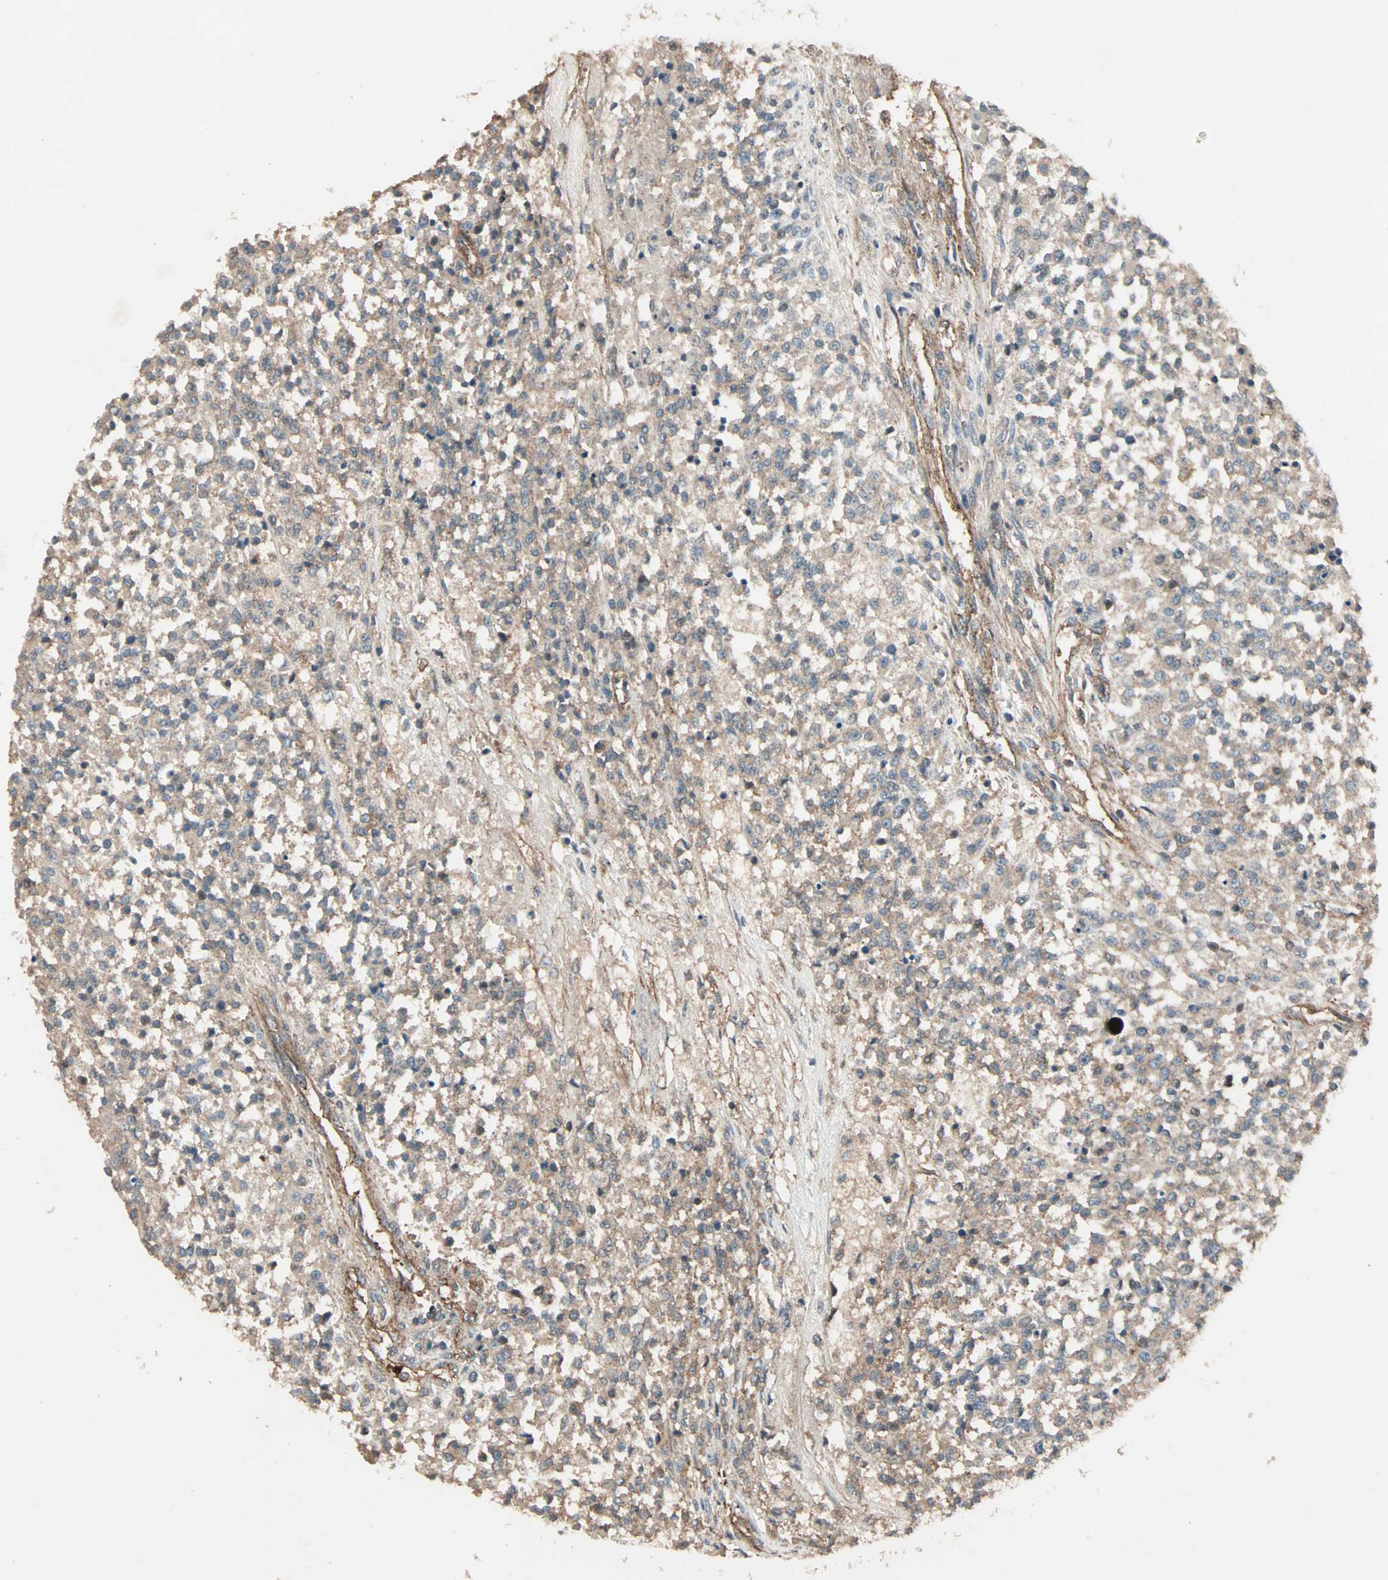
{"staining": {"intensity": "weak", "quantity": ">75%", "location": "cytoplasmic/membranous"}, "tissue": "testis cancer", "cell_type": "Tumor cells", "image_type": "cancer", "snomed": [{"axis": "morphology", "description": "Seminoma, NOS"}, {"axis": "topography", "description": "Testis"}], "caption": "IHC of human testis cancer (seminoma) demonstrates low levels of weak cytoplasmic/membranous staining in about >75% of tumor cells. (brown staining indicates protein expression, while blue staining denotes nuclei).", "gene": "GCK", "patient": {"sex": "male", "age": 59}}